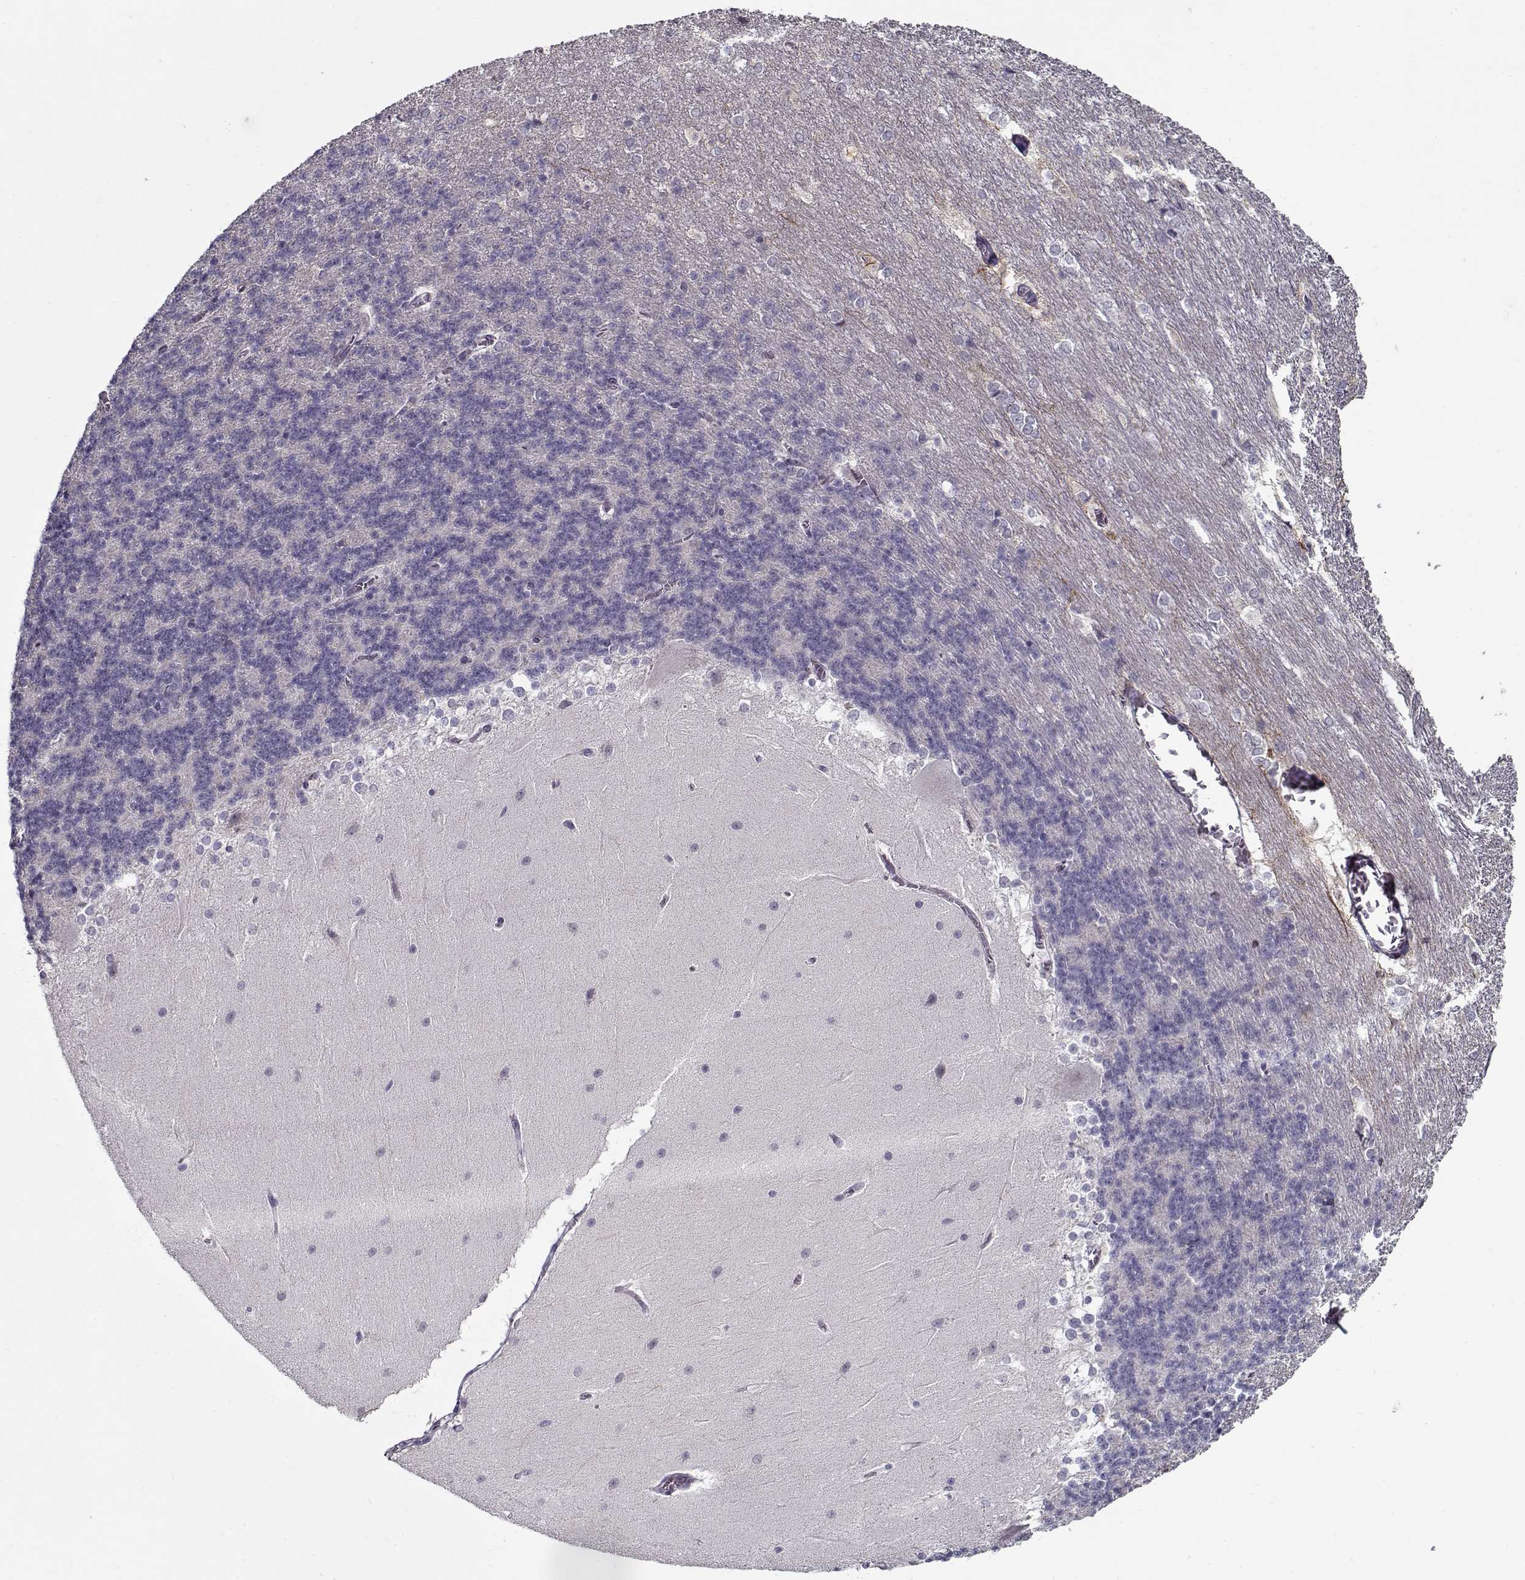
{"staining": {"intensity": "negative", "quantity": "none", "location": "none"}, "tissue": "cerebellum", "cell_type": "Cells in granular layer", "image_type": "normal", "snomed": [{"axis": "morphology", "description": "Normal tissue, NOS"}, {"axis": "topography", "description": "Cerebellum"}], "caption": "Immunohistochemistry (IHC) of benign human cerebellum shows no expression in cells in granular layer. The staining is performed using DAB (3,3'-diaminobenzidine) brown chromogen with nuclei counter-stained in using hematoxylin.", "gene": "DDX25", "patient": {"sex": "female", "age": 19}}